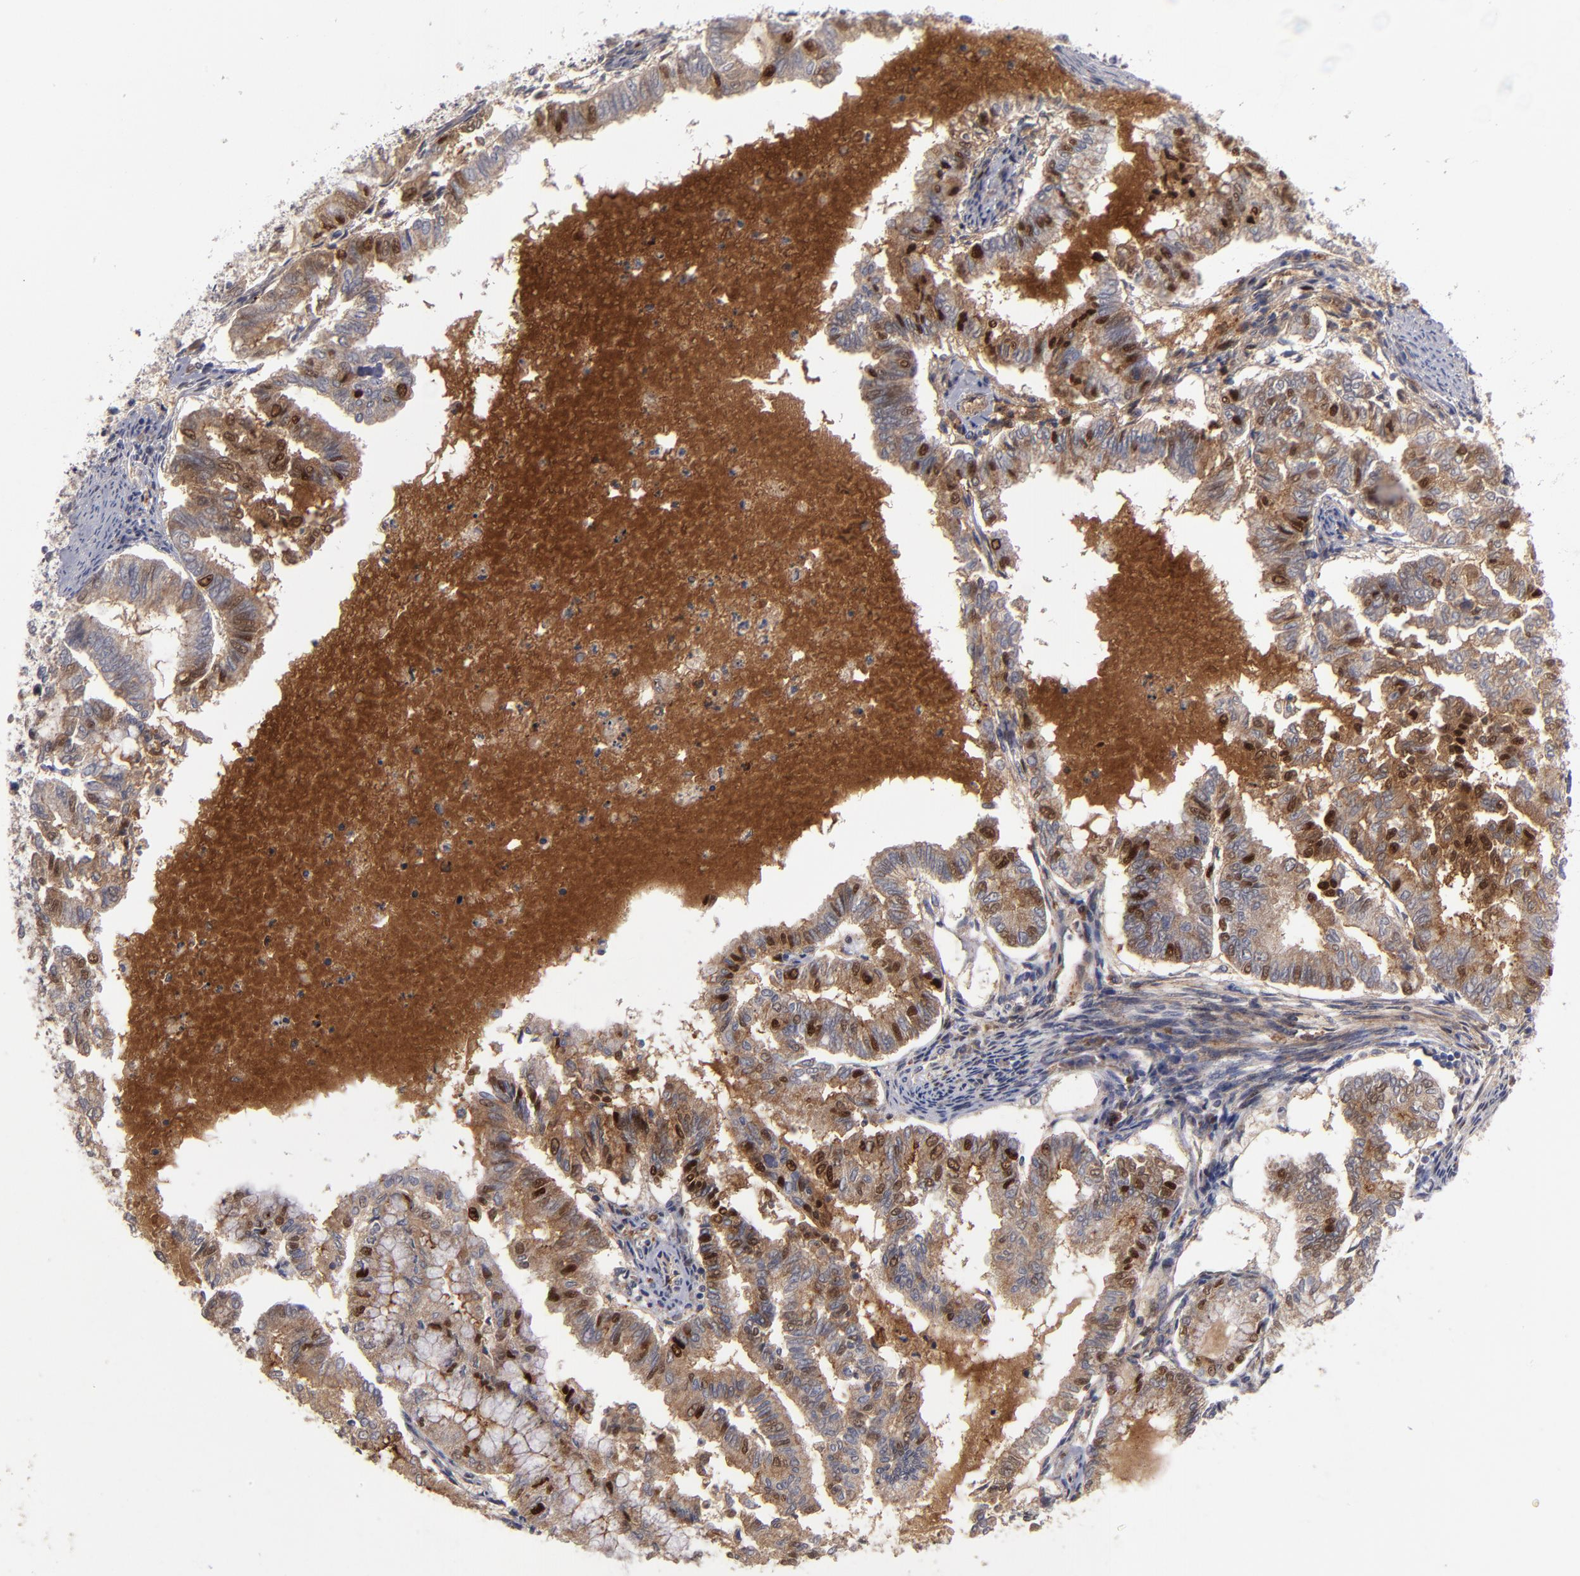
{"staining": {"intensity": "weak", "quantity": ">75%", "location": "cytoplasmic/membranous"}, "tissue": "endometrial cancer", "cell_type": "Tumor cells", "image_type": "cancer", "snomed": [{"axis": "morphology", "description": "Adenocarcinoma, NOS"}, {"axis": "topography", "description": "Endometrium"}], "caption": "An immunohistochemistry (IHC) photomicrograph of tumor tissue is shown. Protein staining in brown shows weak cytoplasmic/membranous positivity in adenocarcinoma (endometrial) within tumor cells.", "gene": "EXD2", "patient": {"sex": "female", "age": 79}}